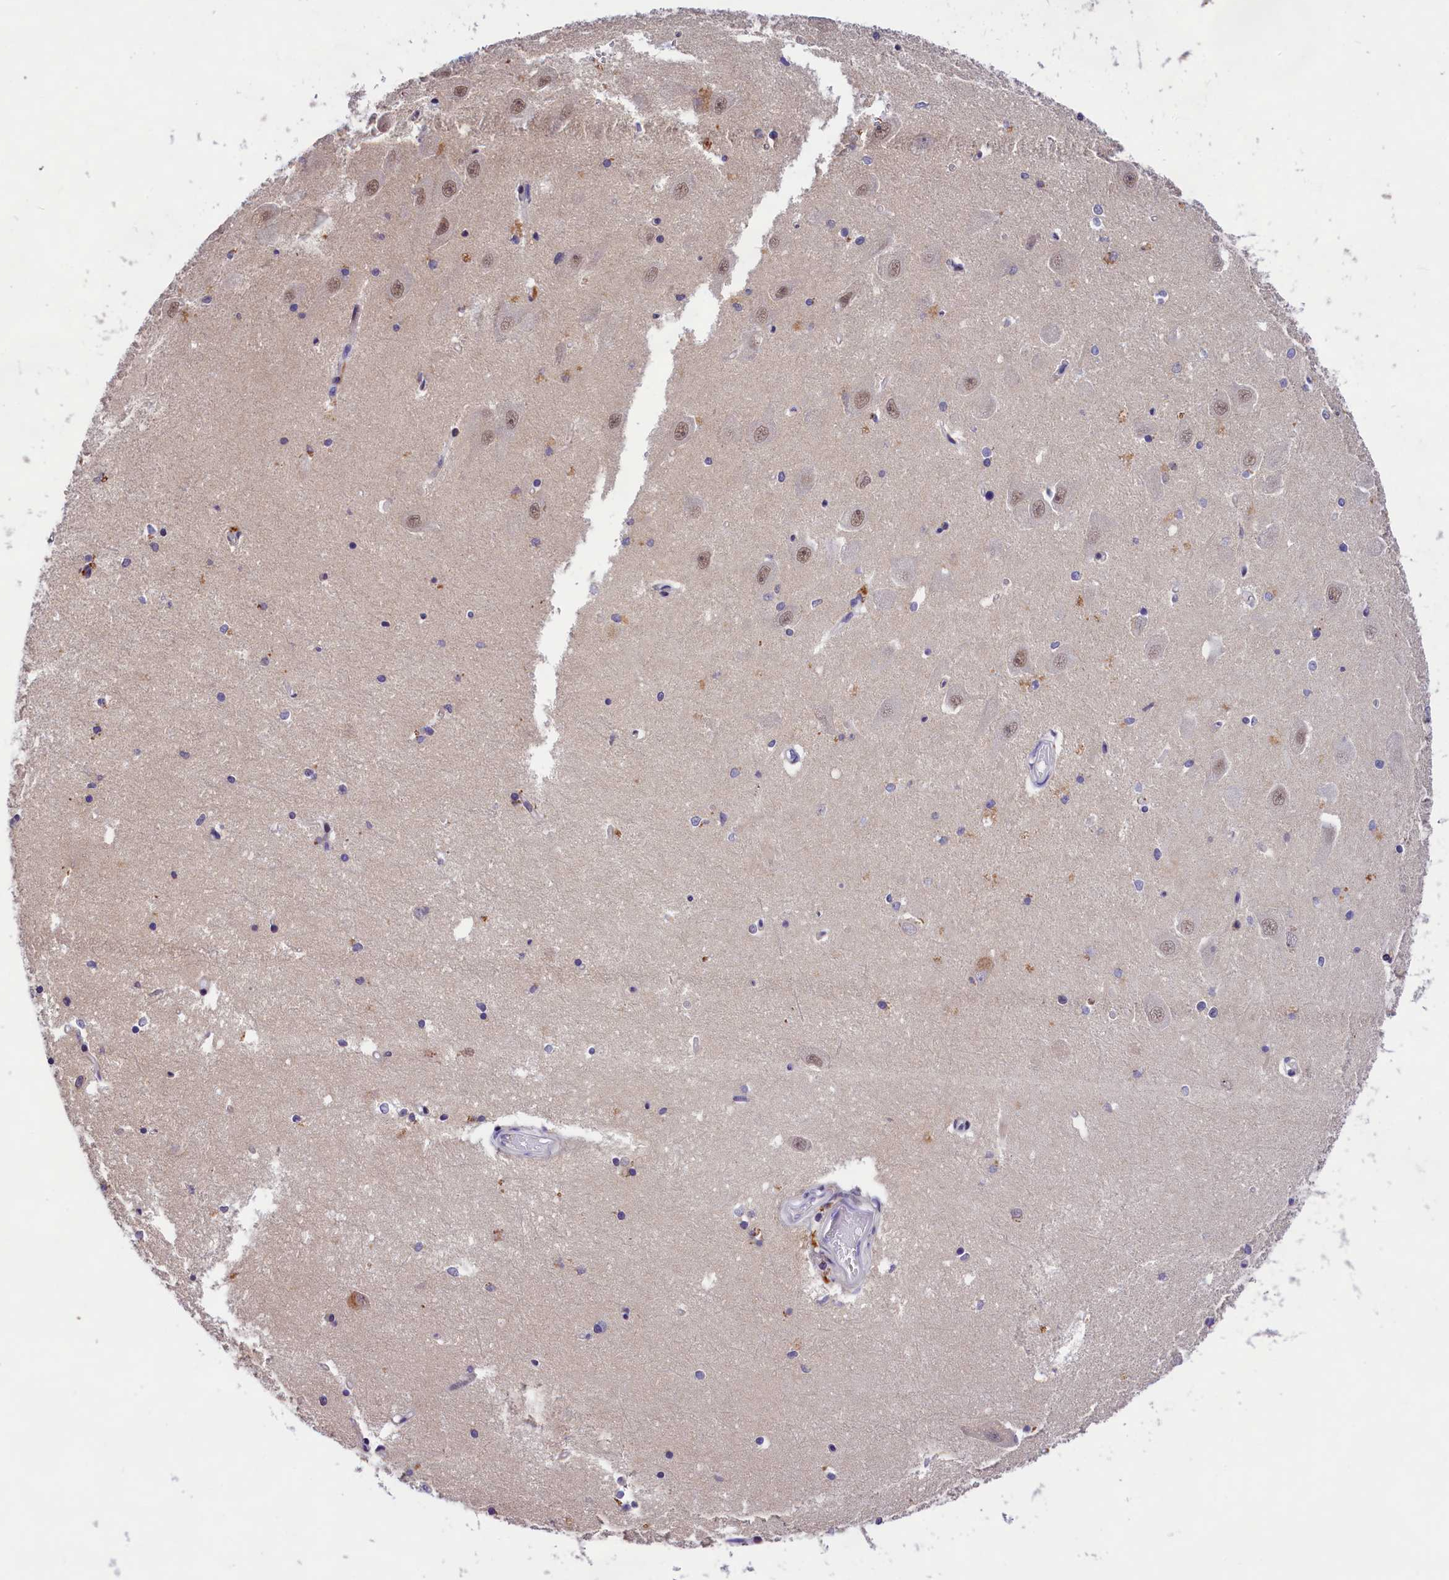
{"staining": {"intensity": "negative", "quantity": "none", "location": "none"}, "tissue": "hippocampus", "cell_type": "Glial cells", "image_type": "normal", "snomed": [{"axis": "morphology", "description": "Normal tissue, NOS"}, {"axis": "topography", "description": "Hippocampus"}], "caption": "A high-resolution histopathology image shows immunohistochemistry (IHC) staining of unremarkable hippocampus, which reveals no significant positivity in glial cells. Nuclei are stained in blue.", "gene": "FBXO45", "patient": {"sex": "male", "age": 45}}